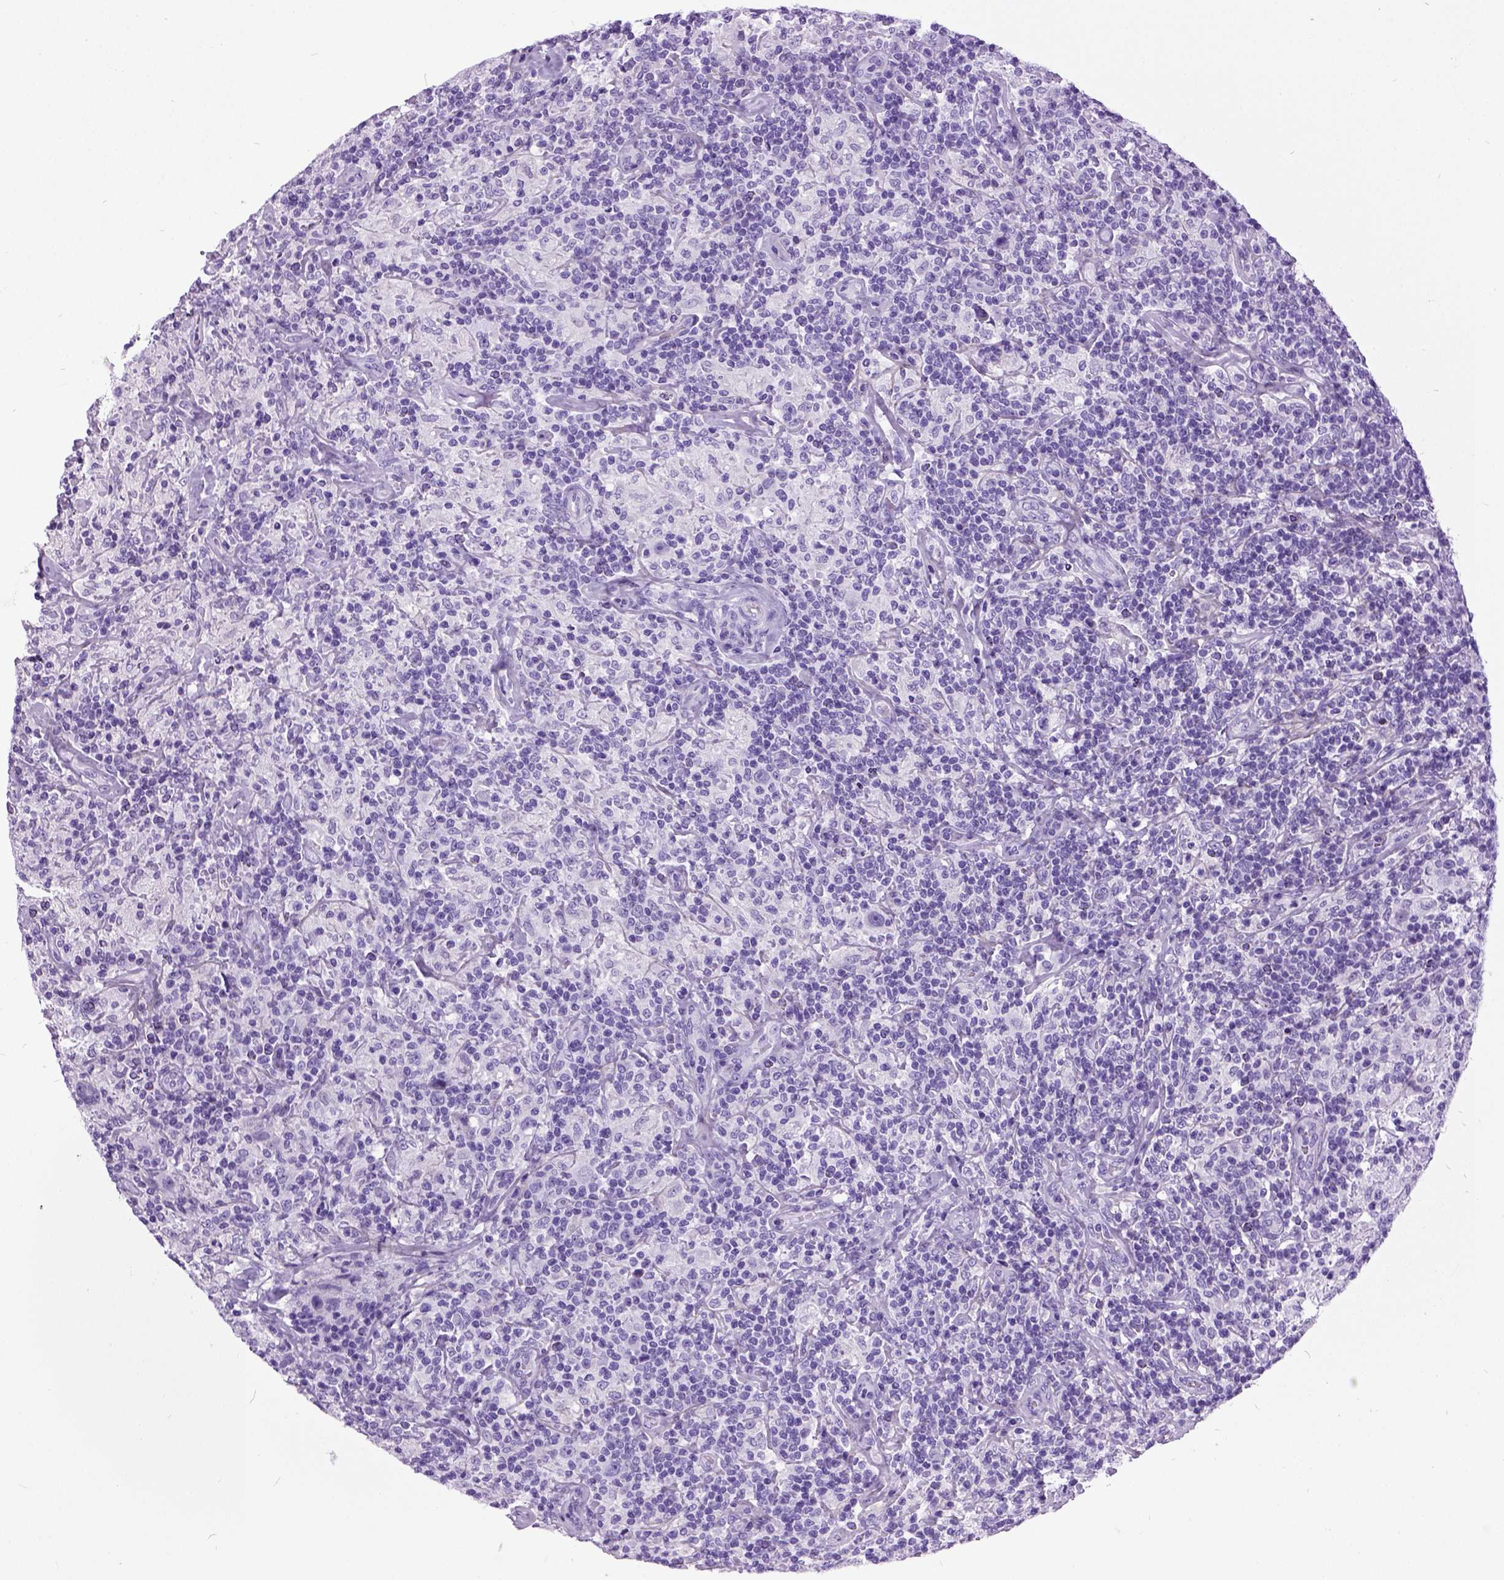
{"staining": {"intensity": "negative", "quantity": "none", "location": "none"}, "tissue": "lymphoma", "cell_type": "Tumor cells", "image_type": "cancer", "snomed": [{"axis": "morphology", "description": "Hodgkin's disease, NOS"}, {"axis": "topography", "description": "Lymph node"}], "caption": "Immunohistochemical staining of human lymphoma displays no significant expression in tumor cells.", "gene": "IGF2", "patient": {"sex": "male", "age": 70}}